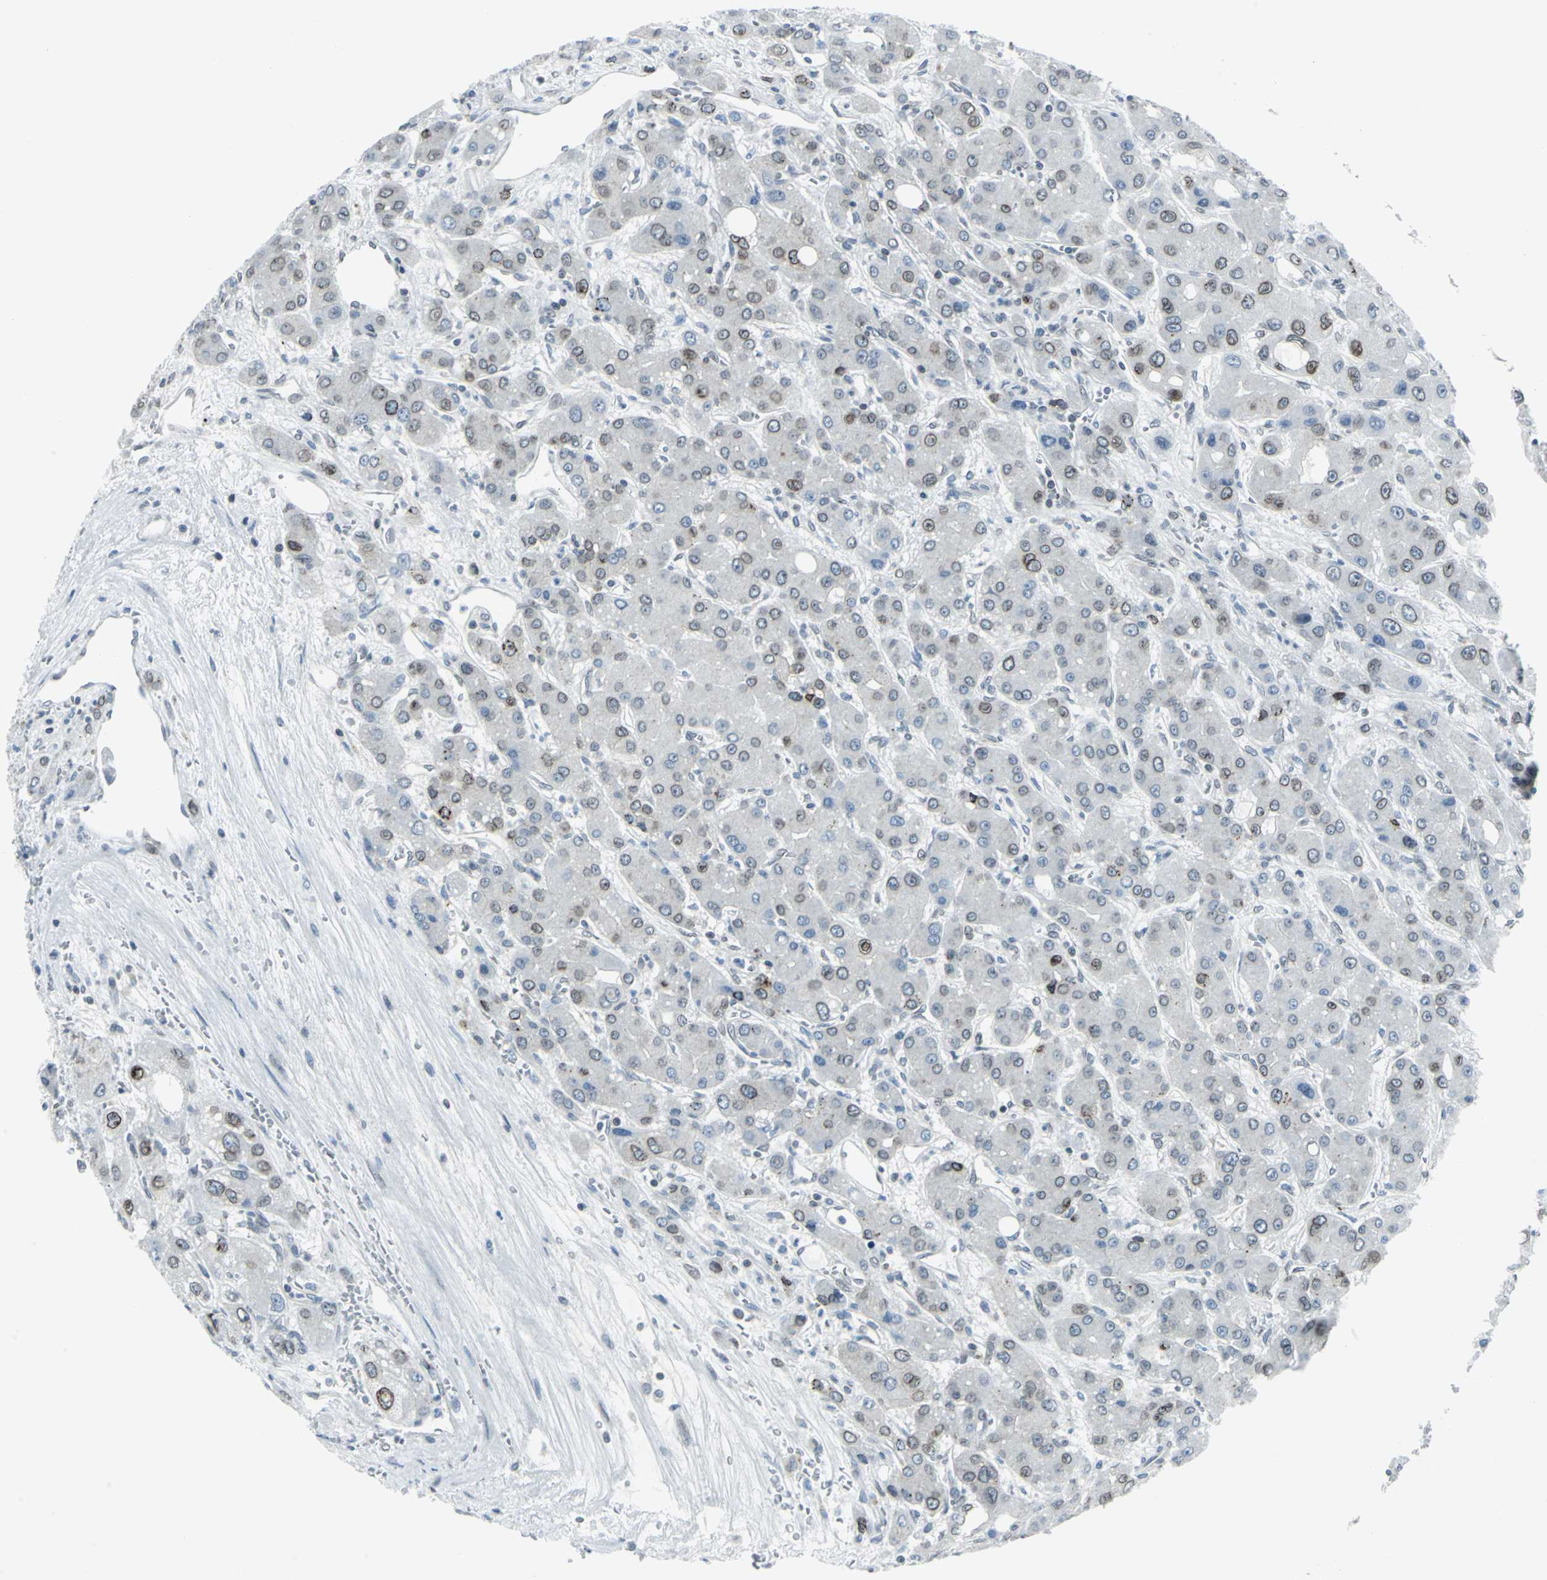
{"staining": {"intensity": "weak", "quantity": "<25%", "location": "cytoplasmic/membranous,nuclear"}, "tissue": "liver cancer", "cell_type": "Tumor cells", "image_type": "cancer", "snomed": [{"axis": "morphology", "description": "Carcinoma, Hepatocellular, NOS"}, {"axis": "topography", "description": "Liver"}], "caption": "Immunohistochemistry micrograph of neoplastic tissue: human liver cancer stained with DAB displays no significant protein expression in tumor cells.", "gene": "SNUPN", "patient": {"sex": "male", "age": 55}}